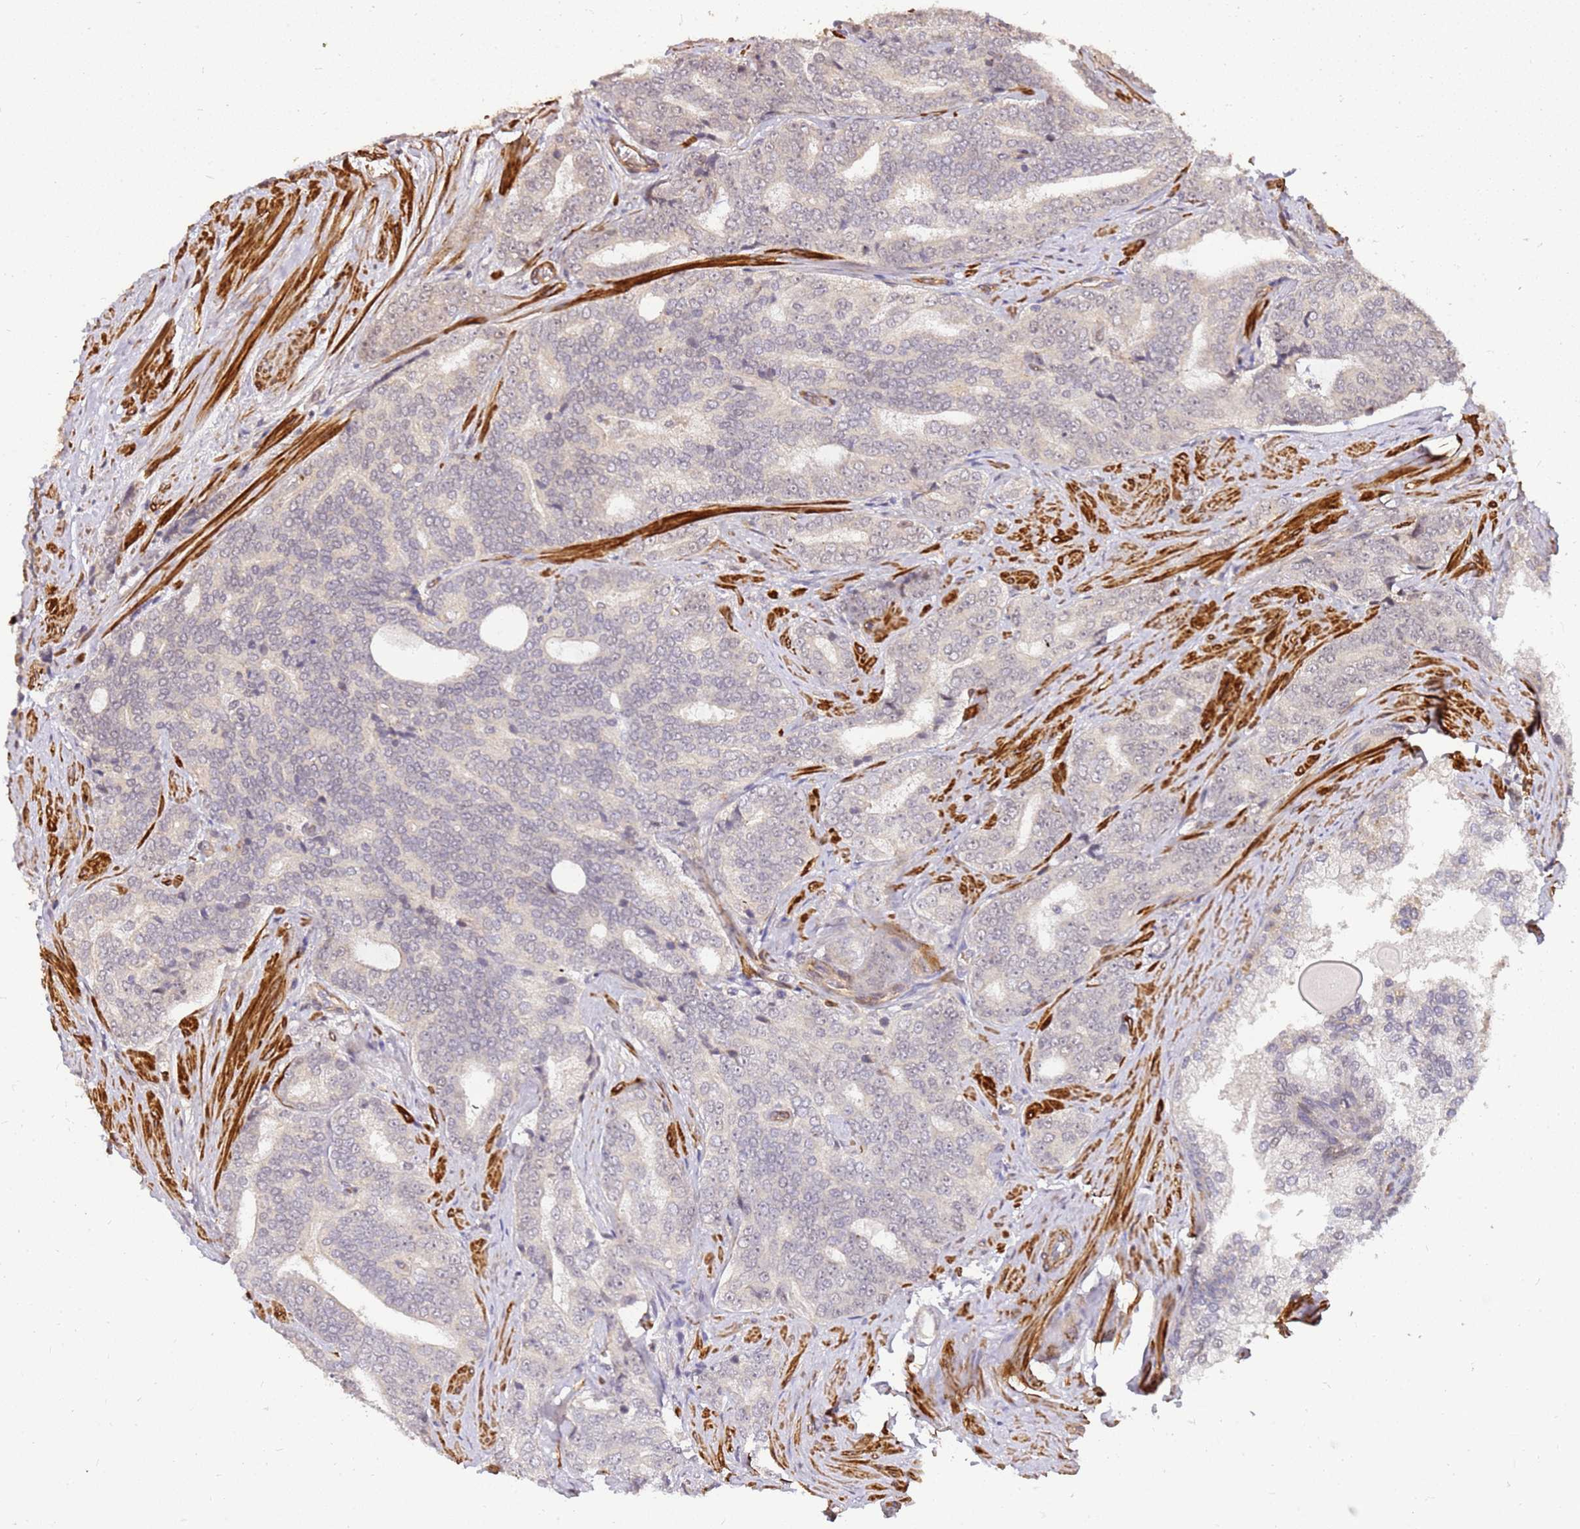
{"staining": {"intensity": "weak", "quantity": "<25%", "location": "cytoplasmic/membranous"}, "tissue": "prostate cancer", "cell_type": "Tumor cells", "image_type": "cancer", "snomed": [{"axis": "morphology", "description": "Adenocarcinoma, High grade"}, {"axis": "topography", "description": "Prostate"}], "caption": "A high-resolution image shows immunohistochemistry (IHC) staining of prostate high-grade adenocarcinoma, which demonstrates no significant expression in tumor cells.", "gene": "ST18", "patient": {"sex": "male", "age": 67}}